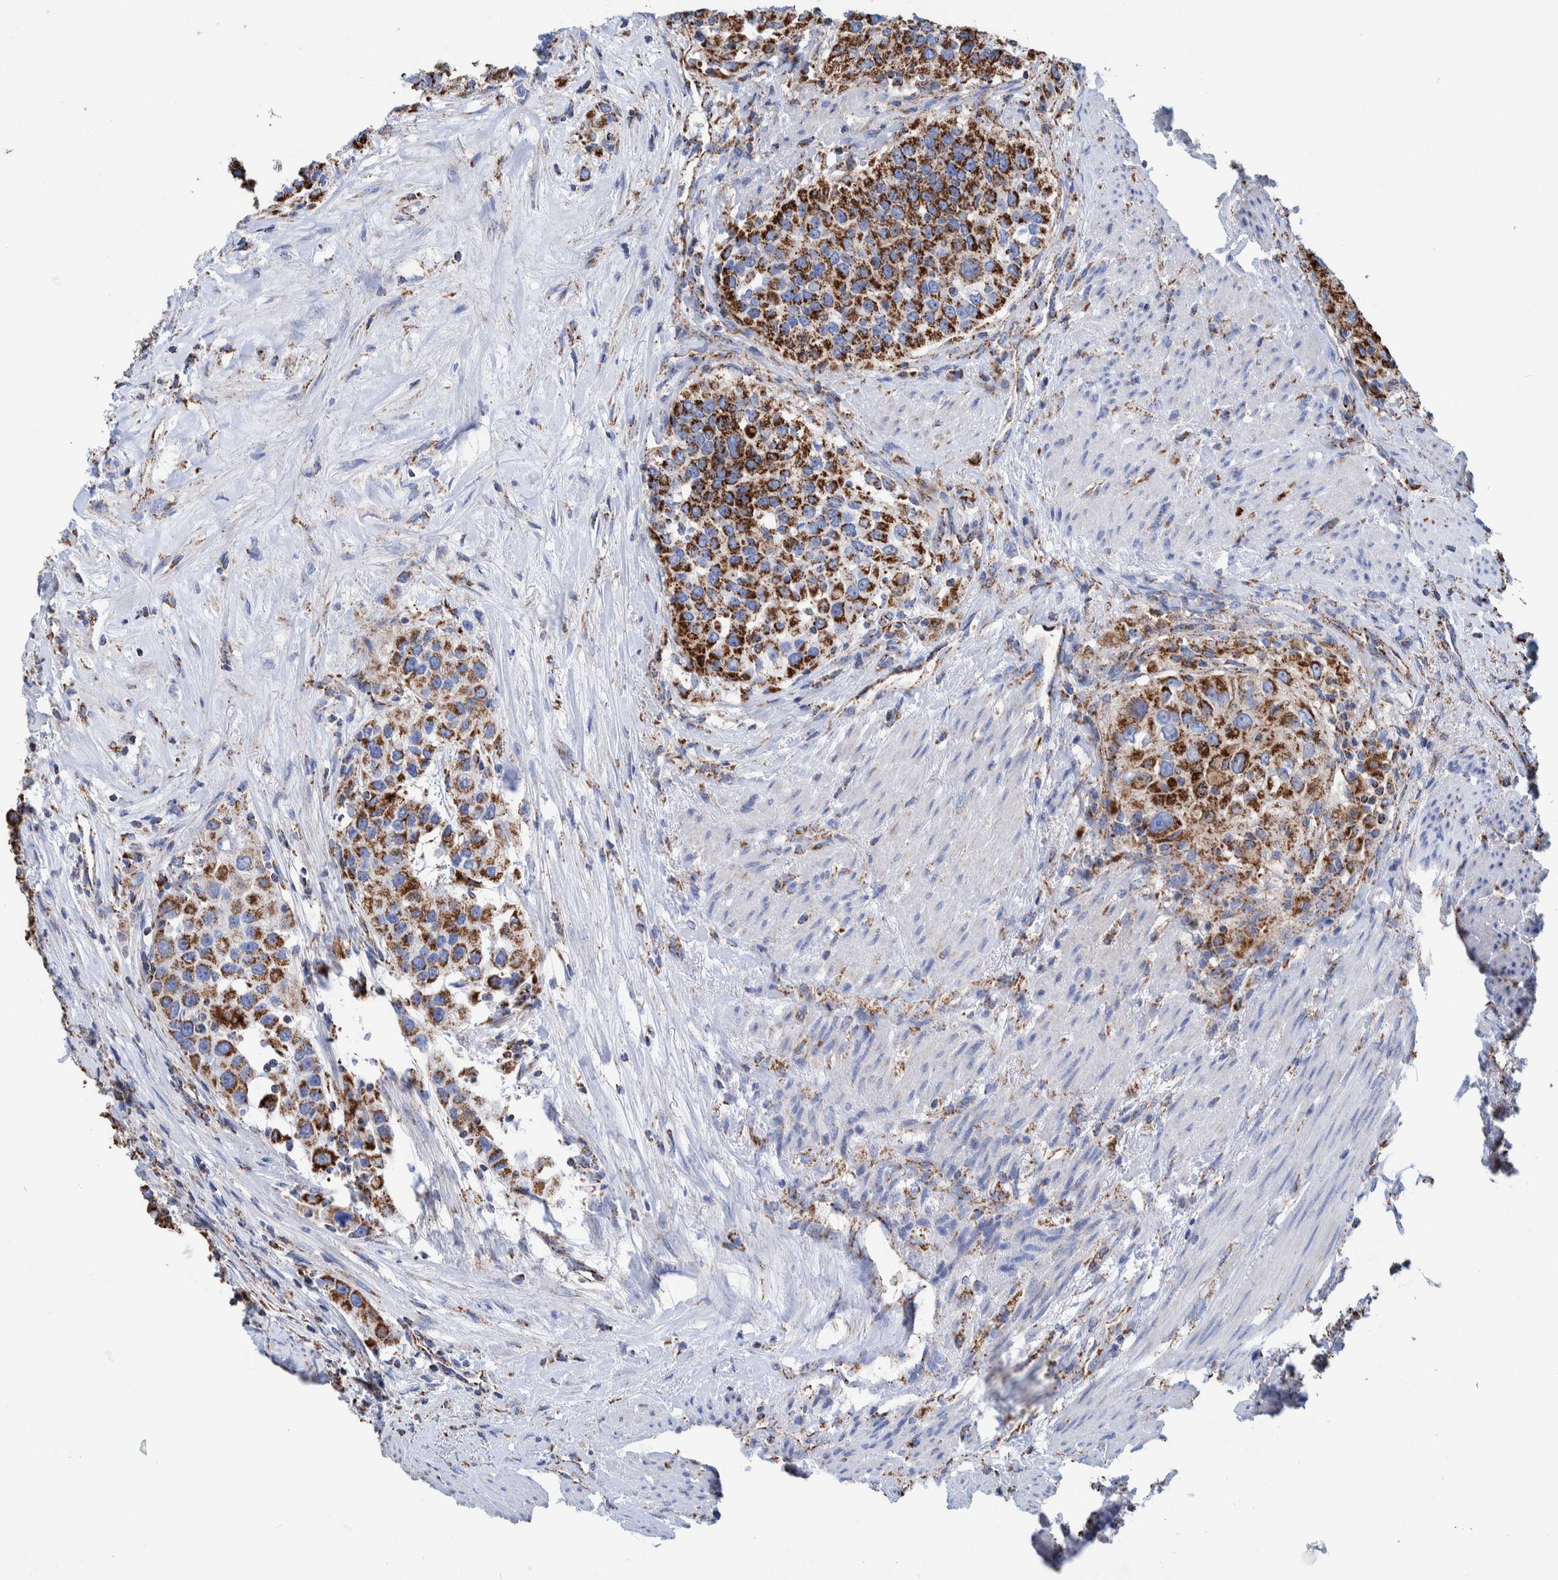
{"staining": {"intensity": "moderate", "quantity": ">75%", "location": "cytoplasmic/membranous"}, "tissue": "urothelial cancer", "cell_type": "Tumor cells", "image_type": "cancer", "snomed": [{"axis": "morphology", "description": "Urothelial carcinoma, High grade"}, {"axis": "topography", "description": "Urinary bladder"}], "caption": "The photomicrograph reveals immunohistochemical staining of urothelial cancer. There is moderate cytoplasmic/membranous positivity is appreciated in approximately >75% of tumor cells.", "gene": "DECR1", "patient": {"sex": "female", "age": 80}}